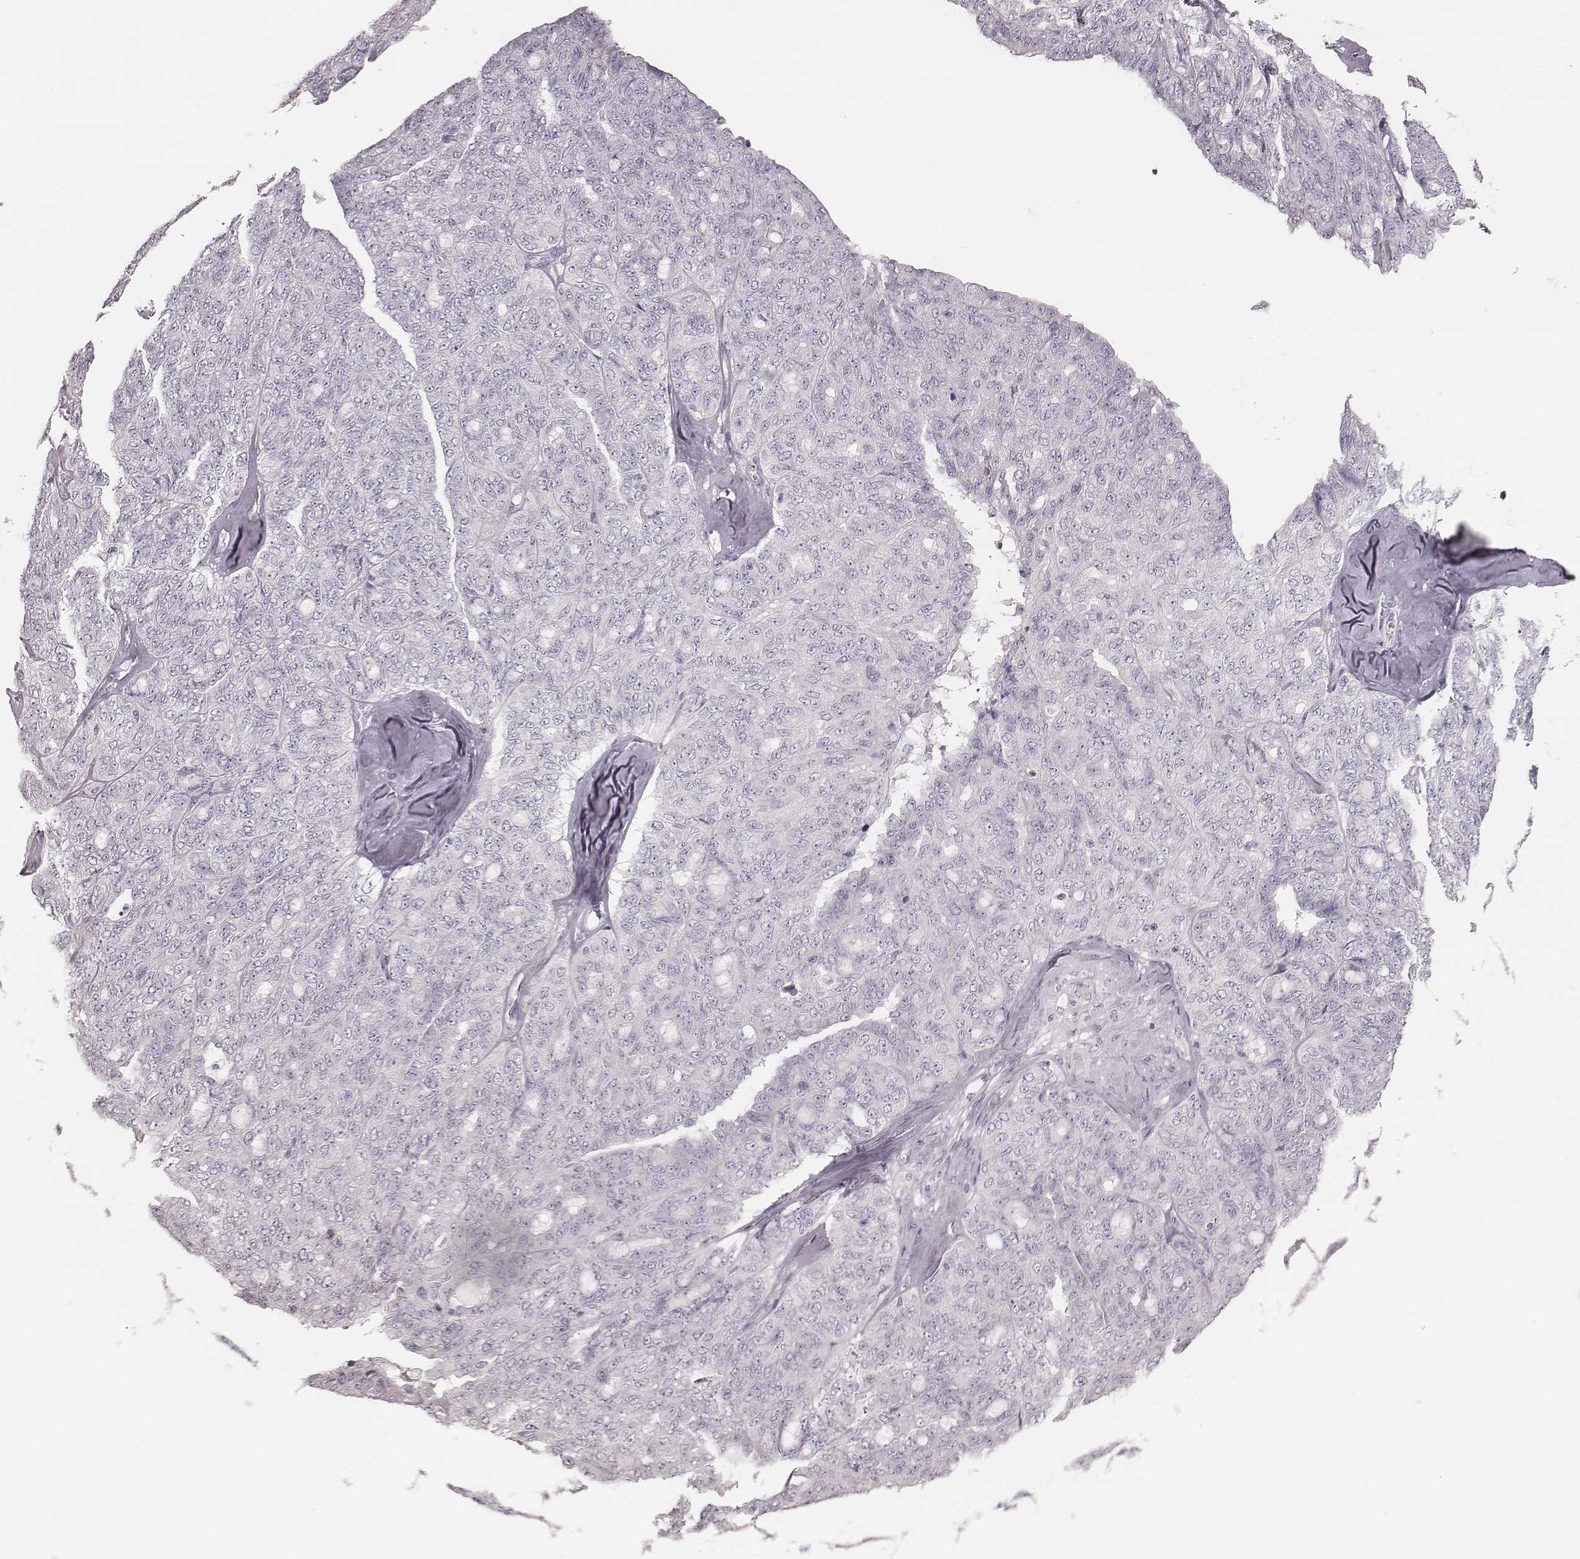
{"staining": {"intensity": "negative", "quantity": "none", "location": "none"}, "tissue": "ovarian cancer", "cell_type": "Tumor cells", "image_type": "cancer", "snomed": [{"axis": "morphology", "description": "Cystadenocarcinoma, serous, NOS"}, {"axis": "topography", "description": "Ovary"}], "caption": "A photomicrograph of ovarian cancer (serous cystadenocarcinoma) stained for a protein displays no brown staining in tumor cells.", "gene": "ZP4", "patient": {"sex": "female", "age": 71}}